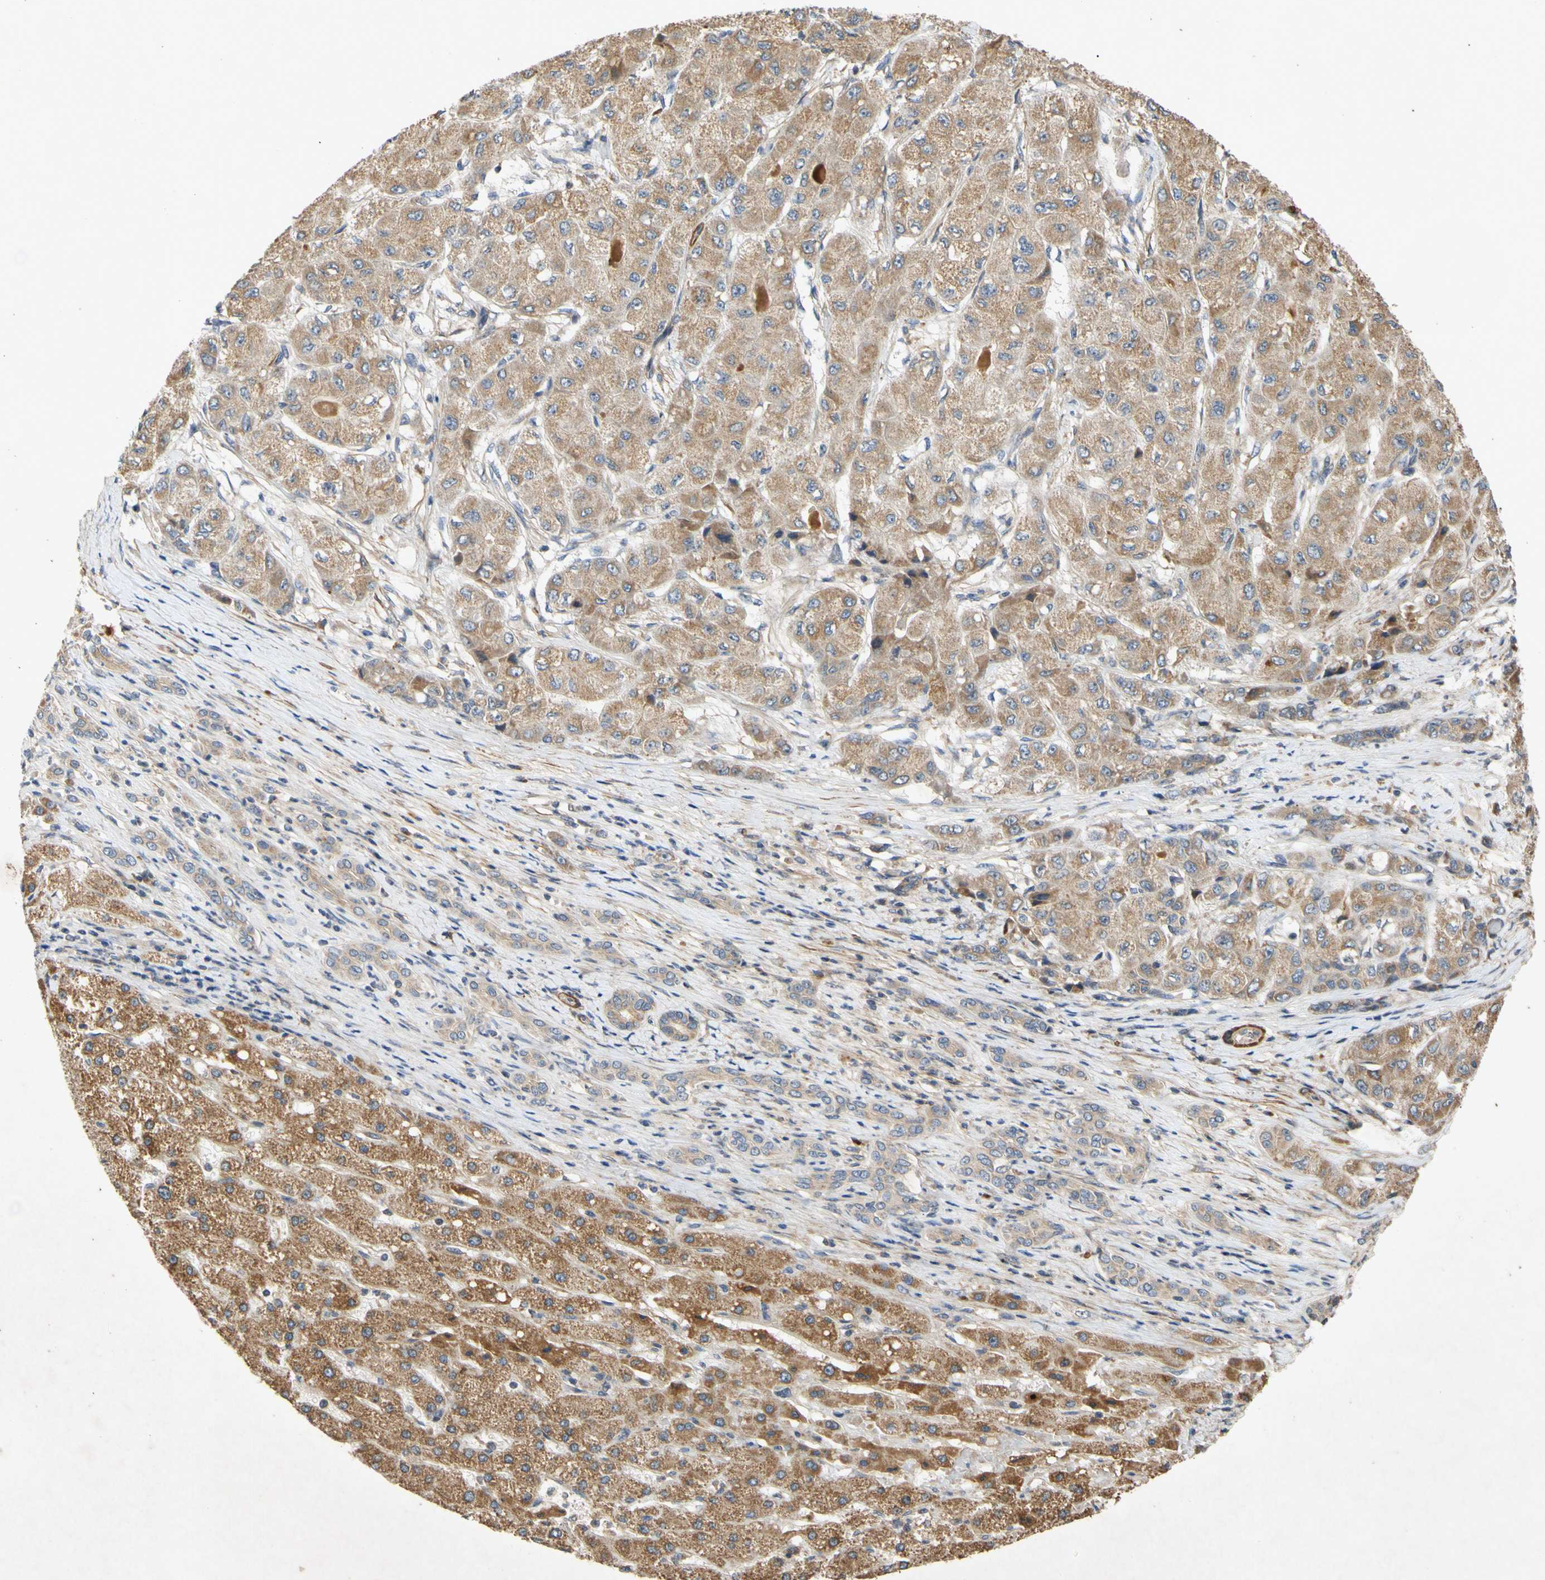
{"staining": {"intensity": "moderate", "quantity": ">75%", "location": "cytoplasmic/membranous"}, "tissue": "liver cancer", "cell_type": "Tumor cells", "image_type": "cancer", "snomed": [{"axis": "morphology", "description": "Carcinoma, Hepatocellular, NOS"}, {"axis": "topography", "description": "Liver"}], "caption": "Tumor cells demonstrate medium levels of moderate cytoplasmic/membranous positivity in approximately >75% of cells in liver cancer.", "gene": "PARD6A", "patient": {"sex": "male", "age": 80}}